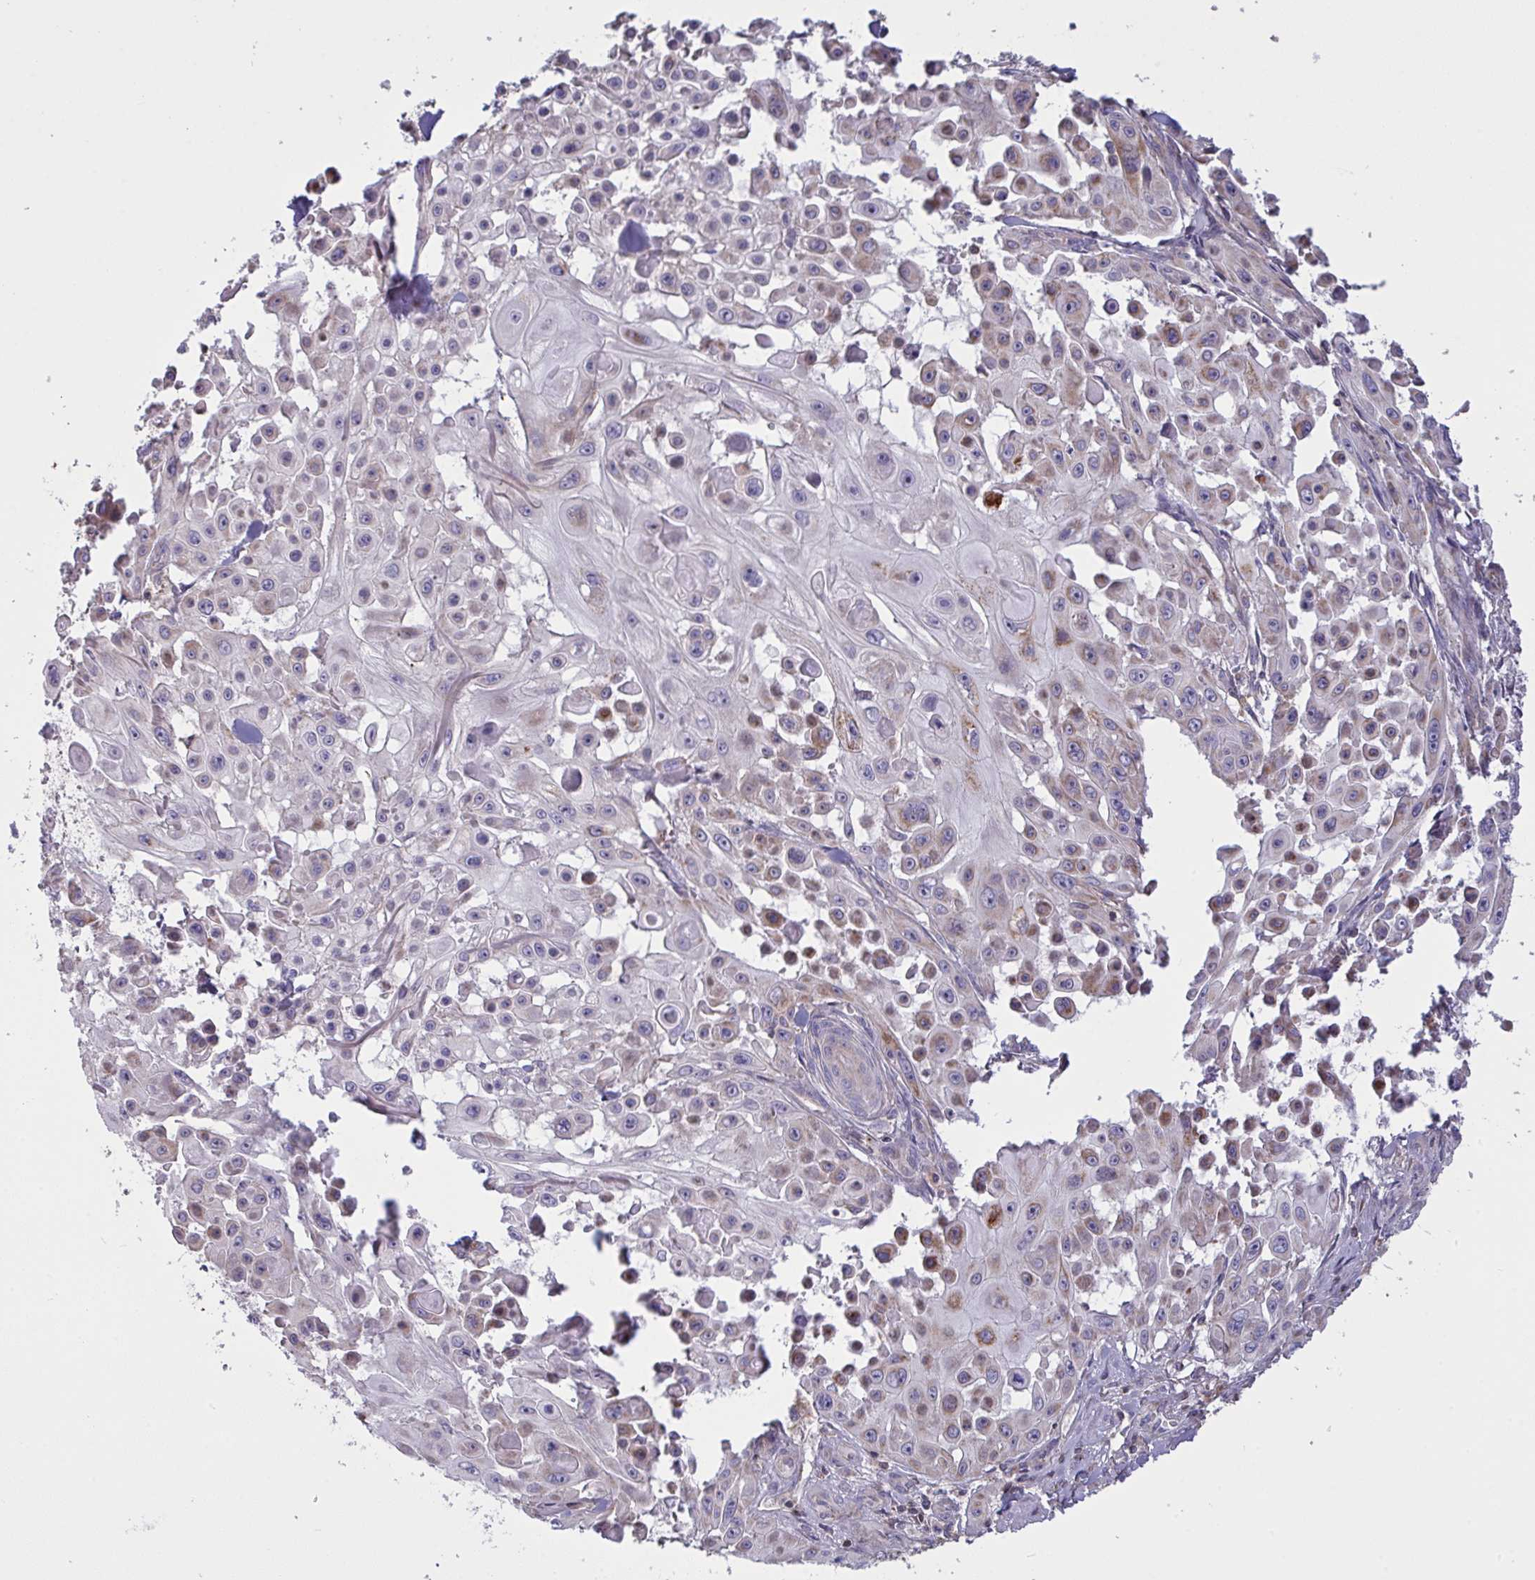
{"staining": {"intensity": "moderate", "quantity": "<25%", "location": "cytoplasmic/membranous"}, "tissue": "skin cancer", "cell_type": "Tumor cells", "image_type": "cancer", "snomed": [{"axis": "morphology", "description": "Squamous cell carcinoma, NOS"}, {"axis": "topography", "description": "Skin"}], "caption": "An image showing moderate cytoplasmic/membranous expression in about <25% of tumor cells in skin cancer, as visualized by brown immunohistochemical staining.", "gene": "MICOS10", "patient": {"sex": "male", "age": 91}}